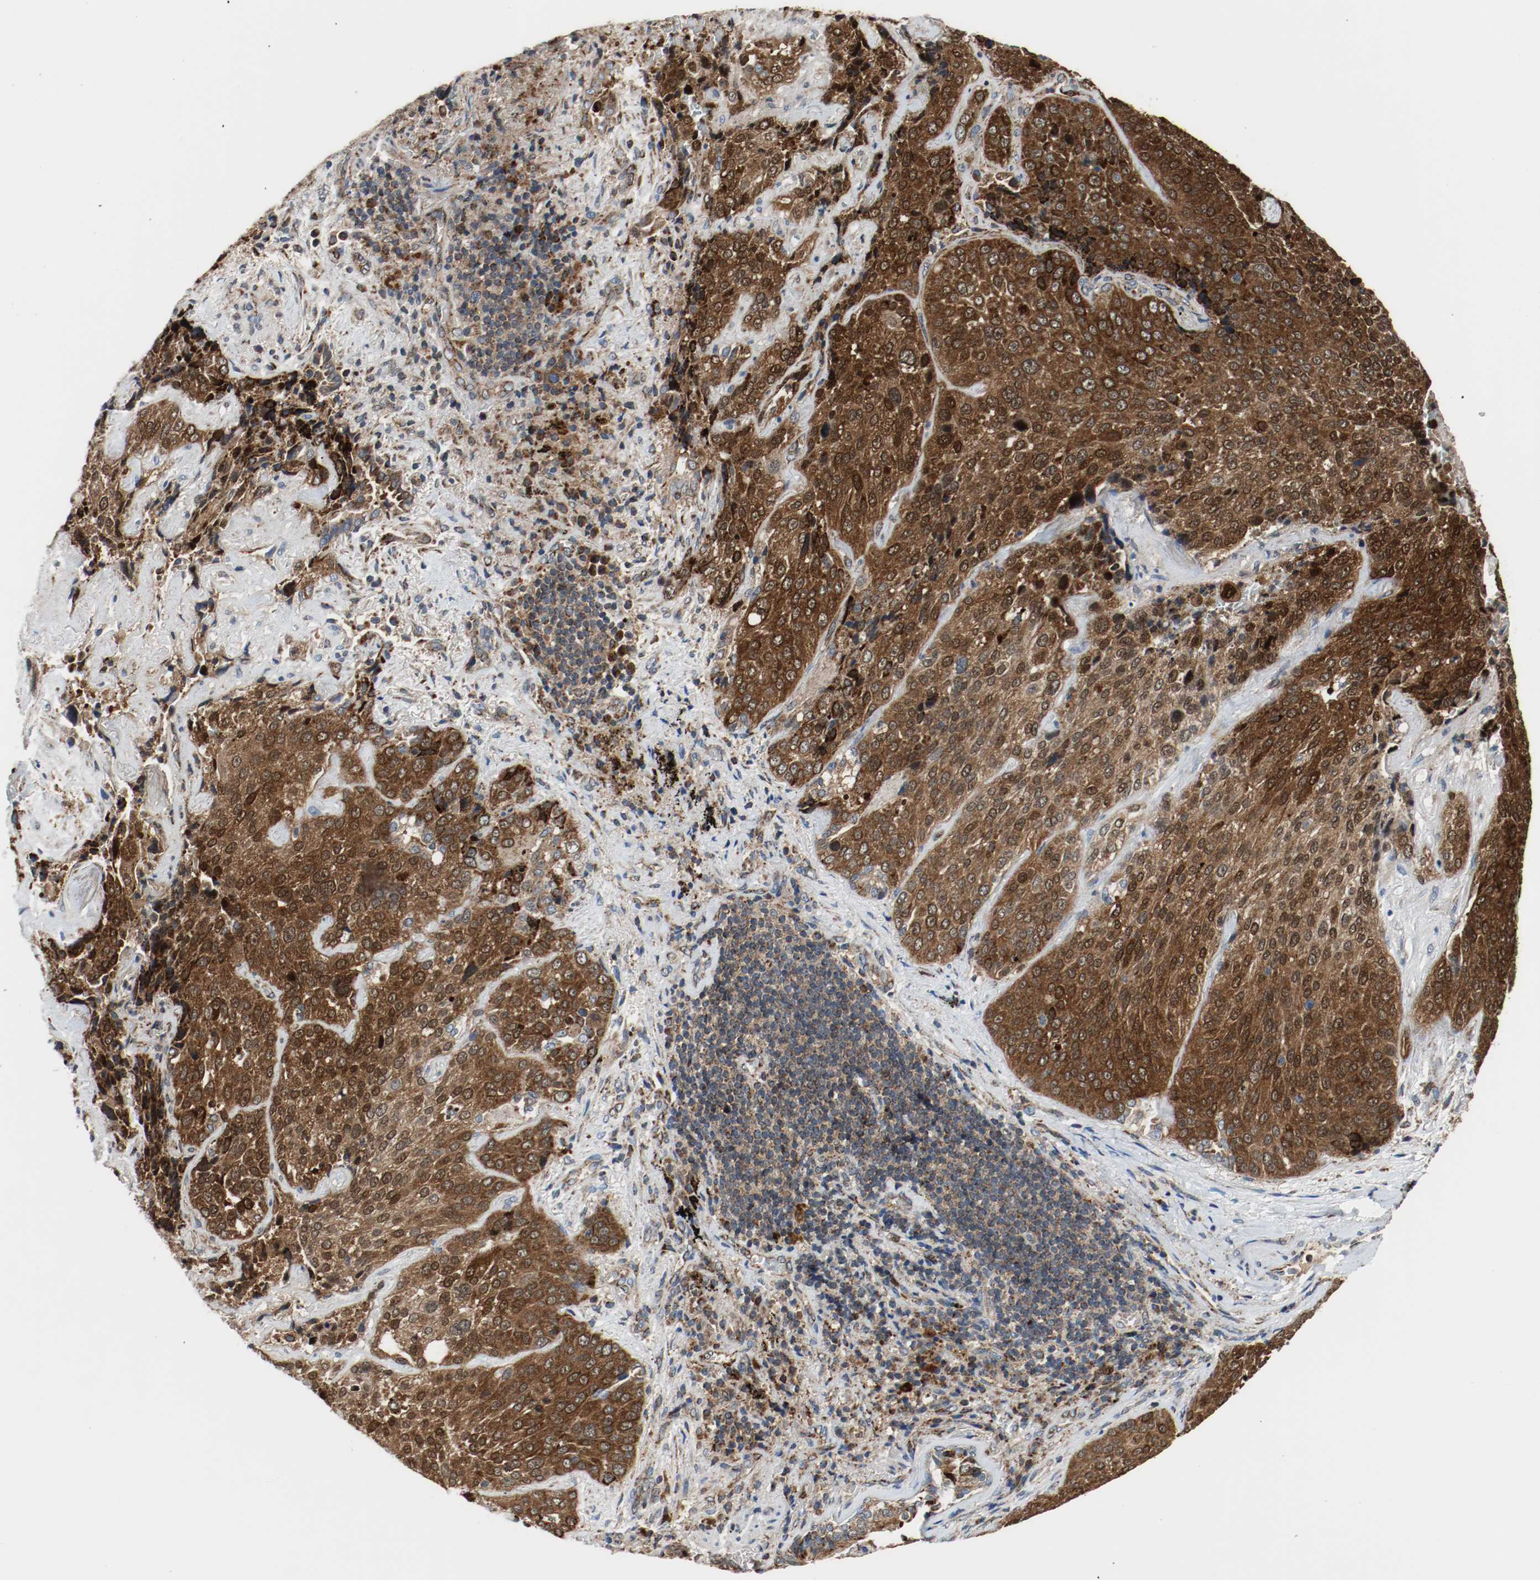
{"staining": {"intensity": "strong", "quantity": ">75%", "location": "cytoplasmic/membranous,nuclear"}, "tissue": "lung cancer", "cell_type": "Tumor cells", "image_type": "cancer", "snomed": [{"axis": "morphology", "description": "Squamous cell carcinoma, NOS"}, {"axis": "topography", "description": "Lung"}], "caption": "A high-resolution micrograph shows immunohistochemistry staining of squamous cell carcinoma (lung), which demonstrates strong cytoplasmic/membranous and nuclear positivity in about >75% of tumor cells.", "gene": "TXNRD1", "patient": {"sex": "male", "age": 54}}